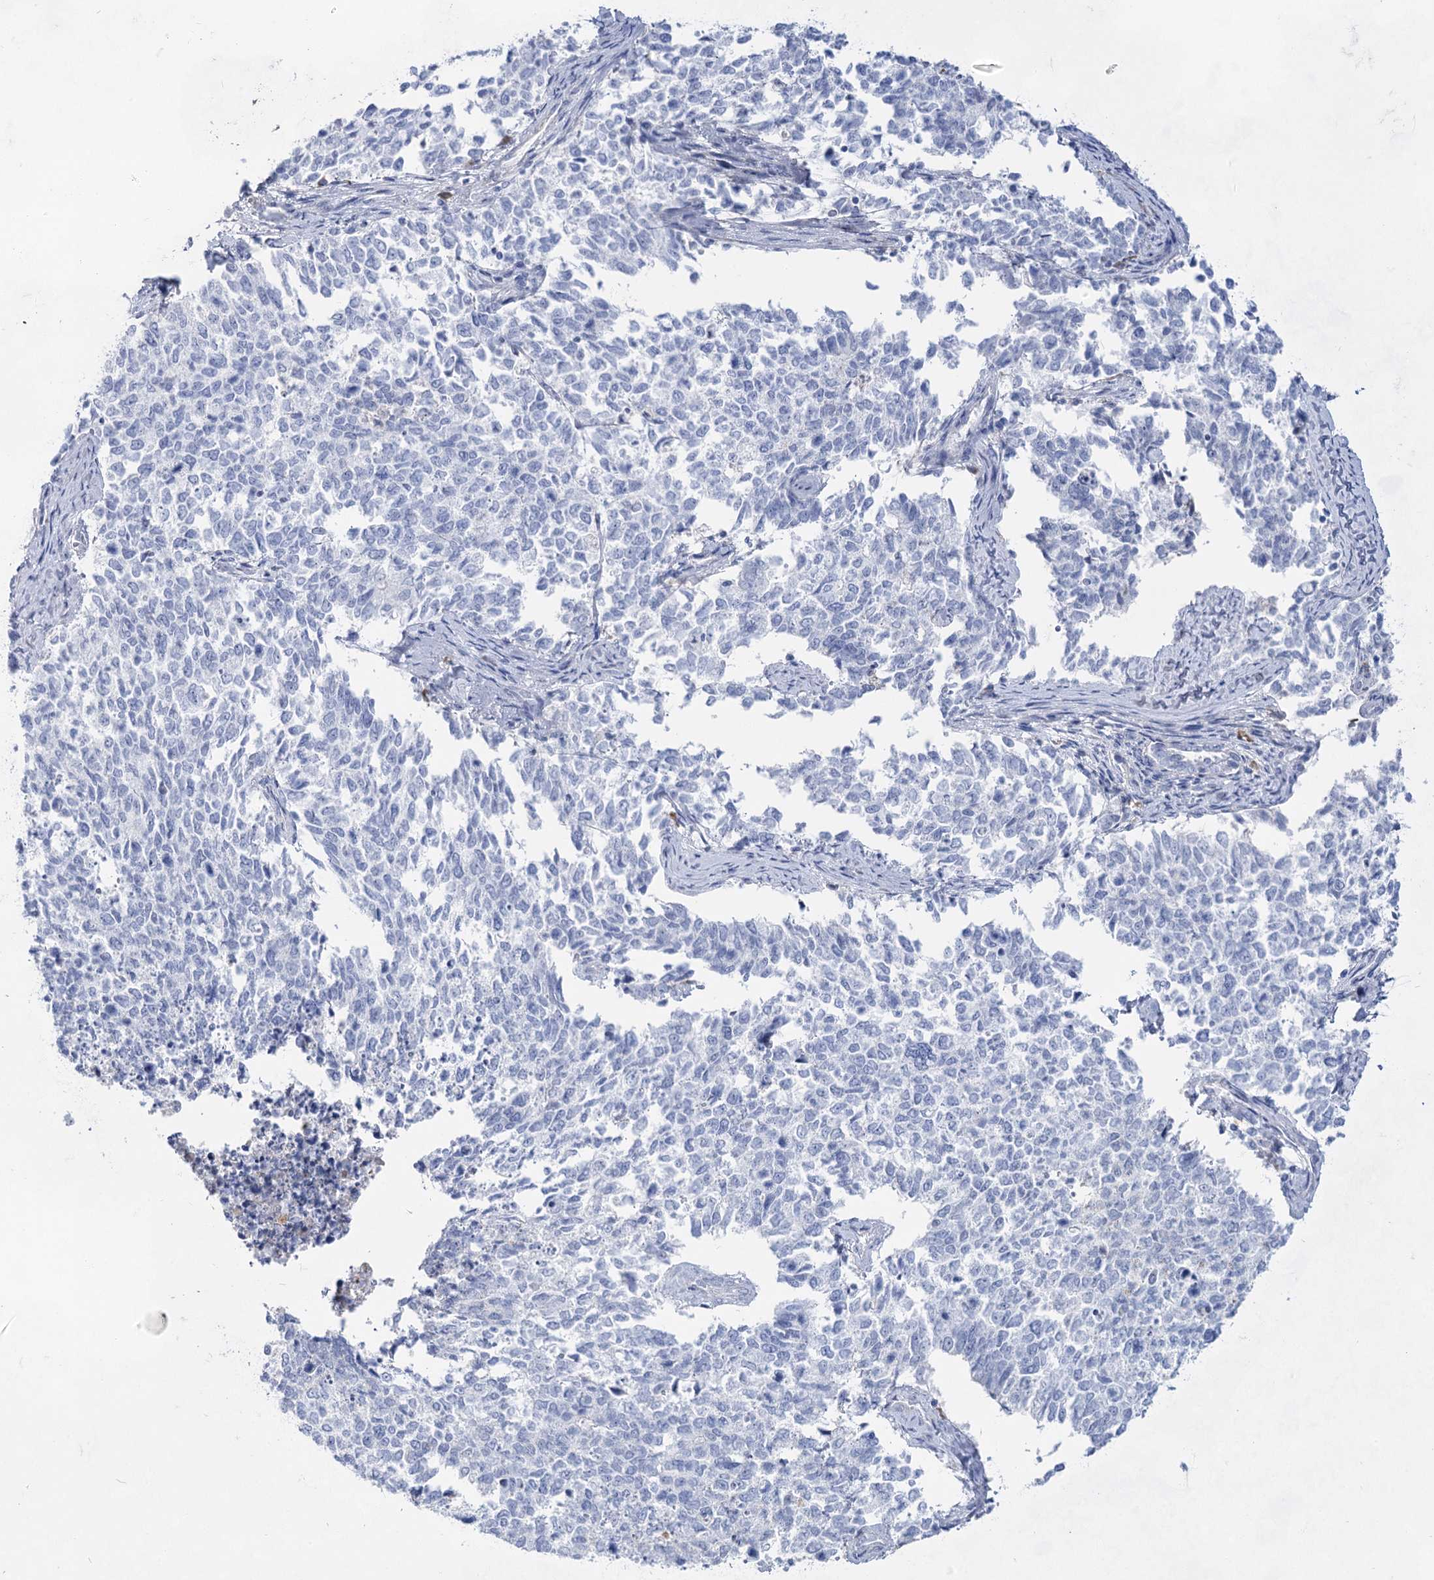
{"staining": {"intensity": "negative", "quantity": "none", "location": "none"}, "tissue": "cervical cancer", "cell_type": "Tumor cells", "image_type": "cancer", "snomed": [{"axis": "morphology", "description": "Squamous cell carcinoma, NOS"}, {"axis": "topography", "description": "Cervix"}], "caption": "The histopathology image demonstrates no significant positivity in tumor cells of cervical cancer. Brightfield microscopy of immunohistochemistry stained with DAB (brown) and hematoxylin (blue), captured at high magnification.", "gene": "ACRV1", "patient": {"sex": "female", "age": 63}}